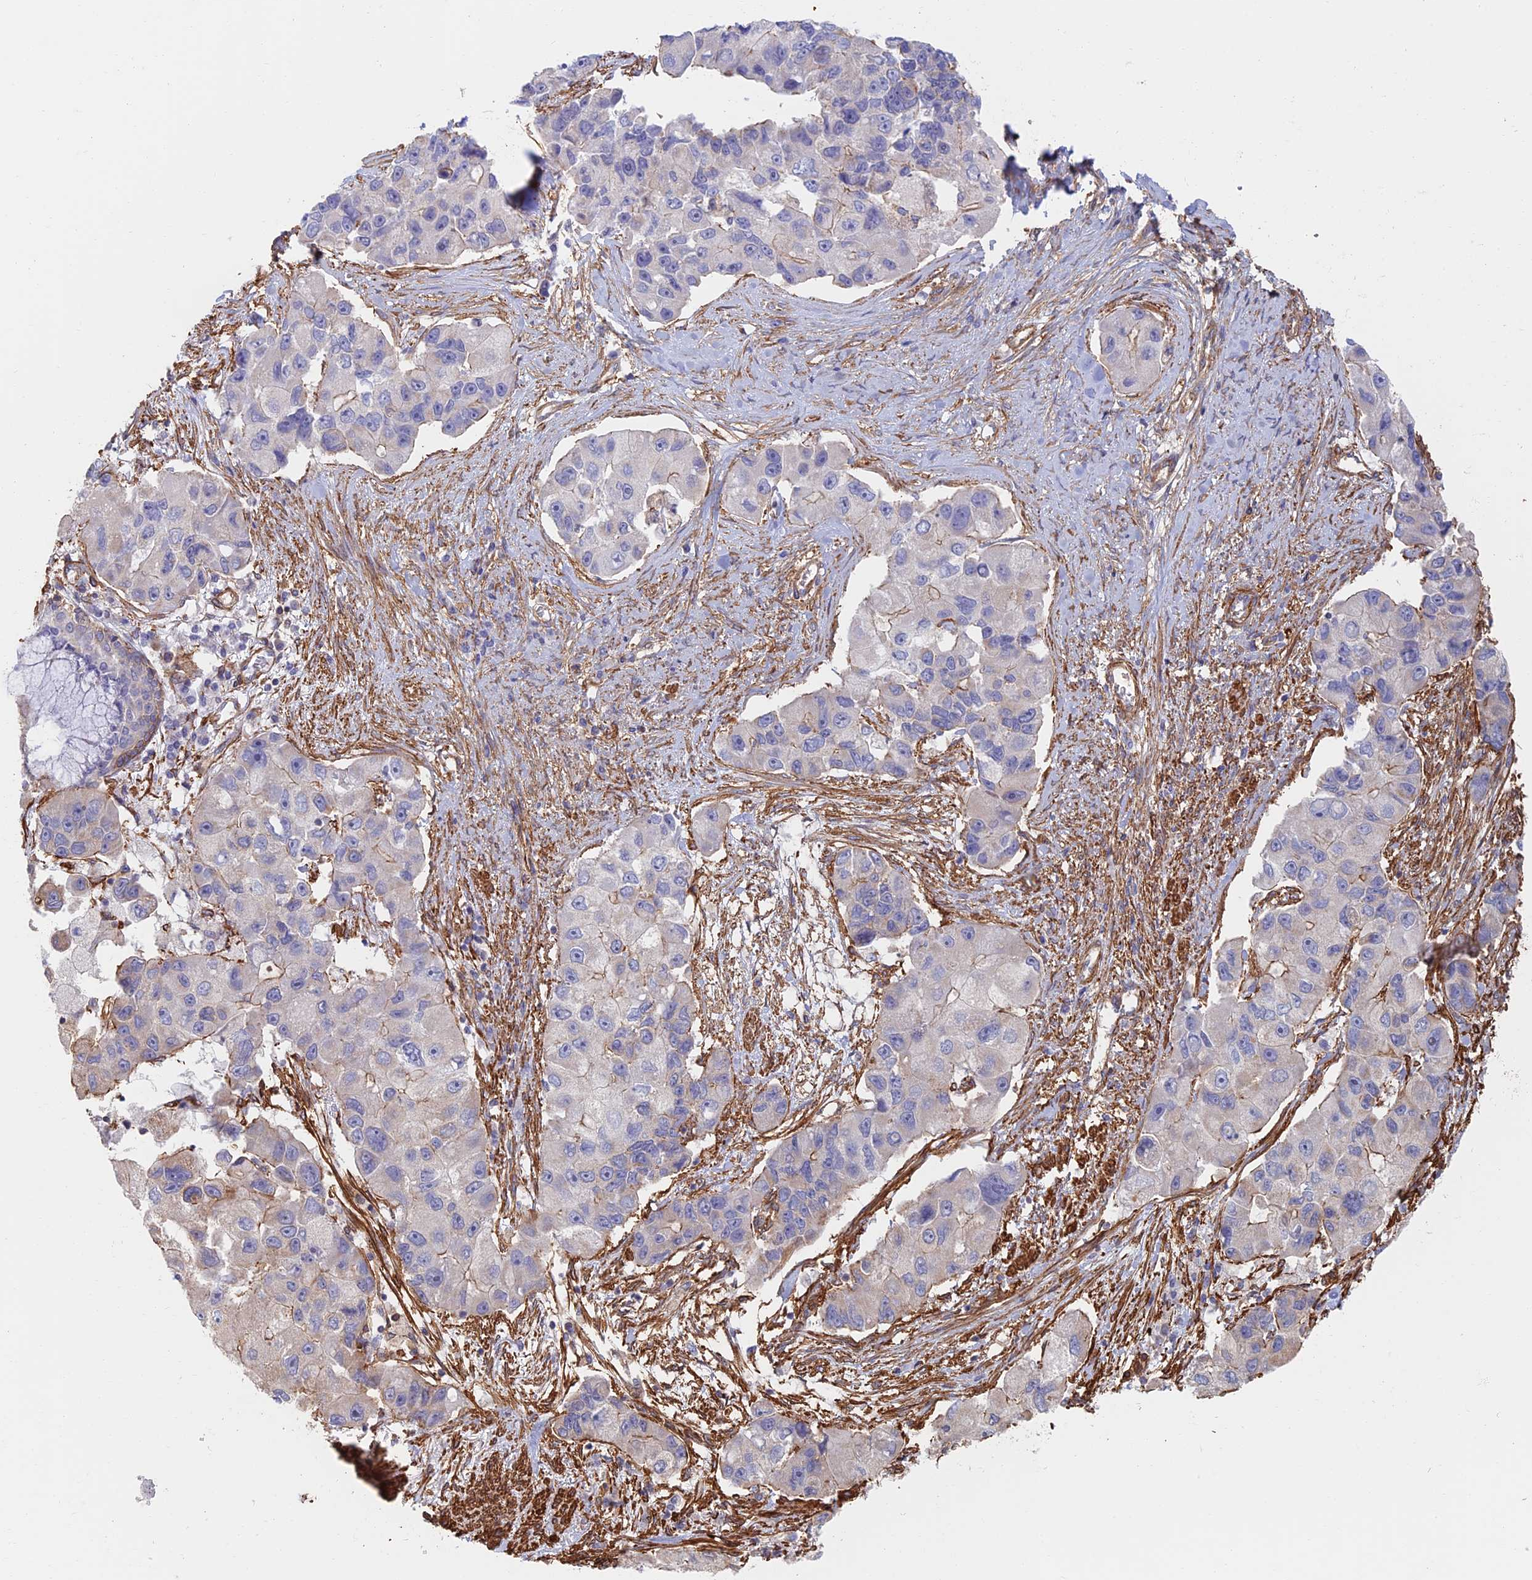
{"staining": {"intensity": "moderate", "quantity": "<25%", "location": "cytoplasmic/membranous"}, "tissue": "lung cancer", "cell_type": "Tumor cells", "image_type": "cancer", "snomed": [{"axis": "morphology", "description": "Adenocarcinoma, NOS"}, {"axis": "topography", "description": "Lung"}], "caption": "Immunohistochemistry of adenocarcinoma (lung) demonstrates low levels of moderate cytoplasmic/membranous positivity in about <25% of tumor cells.", "gene": "PAK4", "patient": {"sex": "female", "age": 54}}